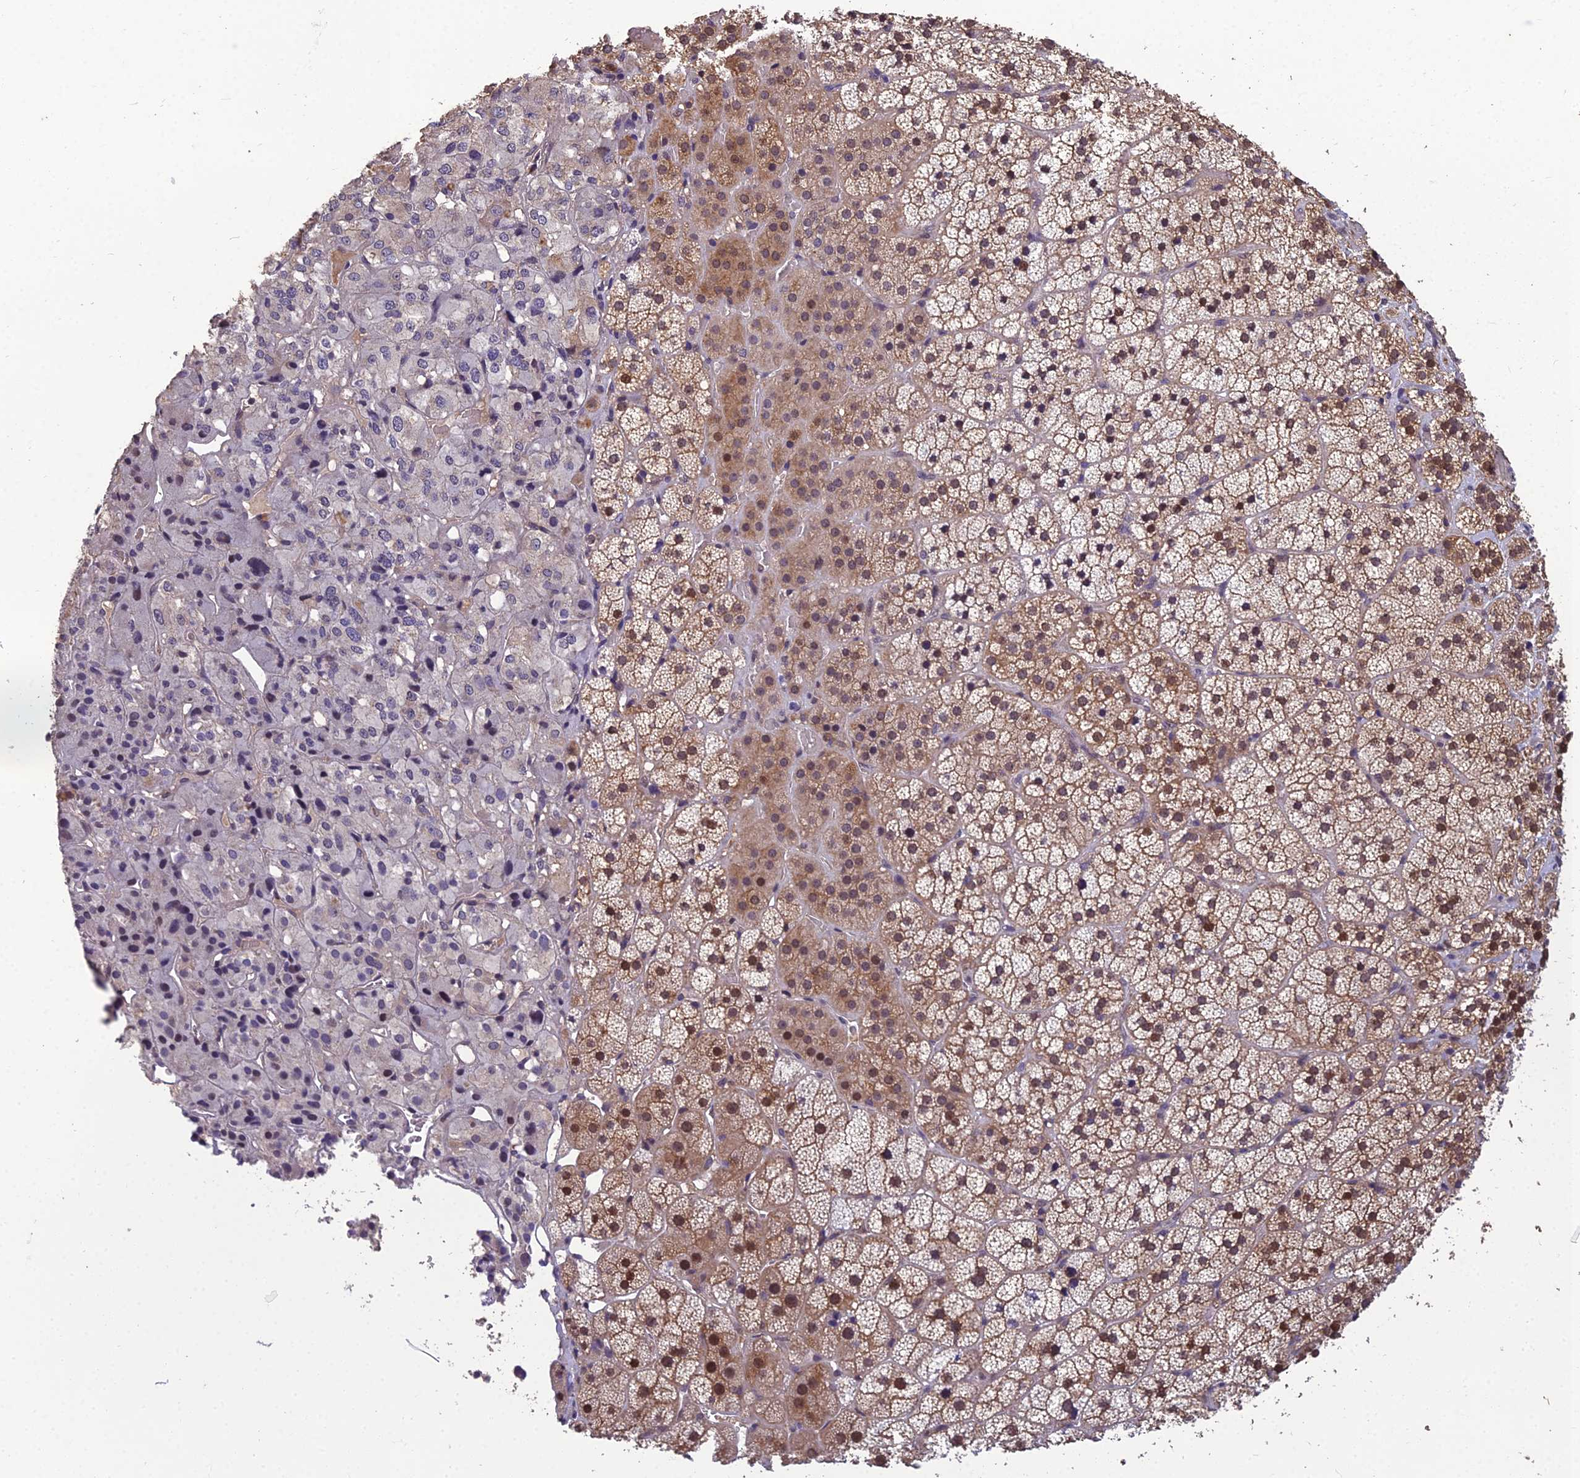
{"staining": {"intensity": "moderate", "quantity": "25%-75%", "location": "cytoplasmic/membranous"}, "tissue": "adrenal gland", "cell_type": "Glandular cells", "image_type": "normal", "snomed": [{"axis": "morphology", "description": "Normal tissue, NOS"}, {"axis": "topography", "description": "Adrenal gland"}], "caption": "Immunohistochemistry micrograph of normal human adrenal gland stained for a protein (brown), which reveals medium levels of moderate cytoplasmic/membranous staining in about 25%-75% of glandular cells.", "gene": "GRWD1", "patient": {"sex": "female", "age": 44}}